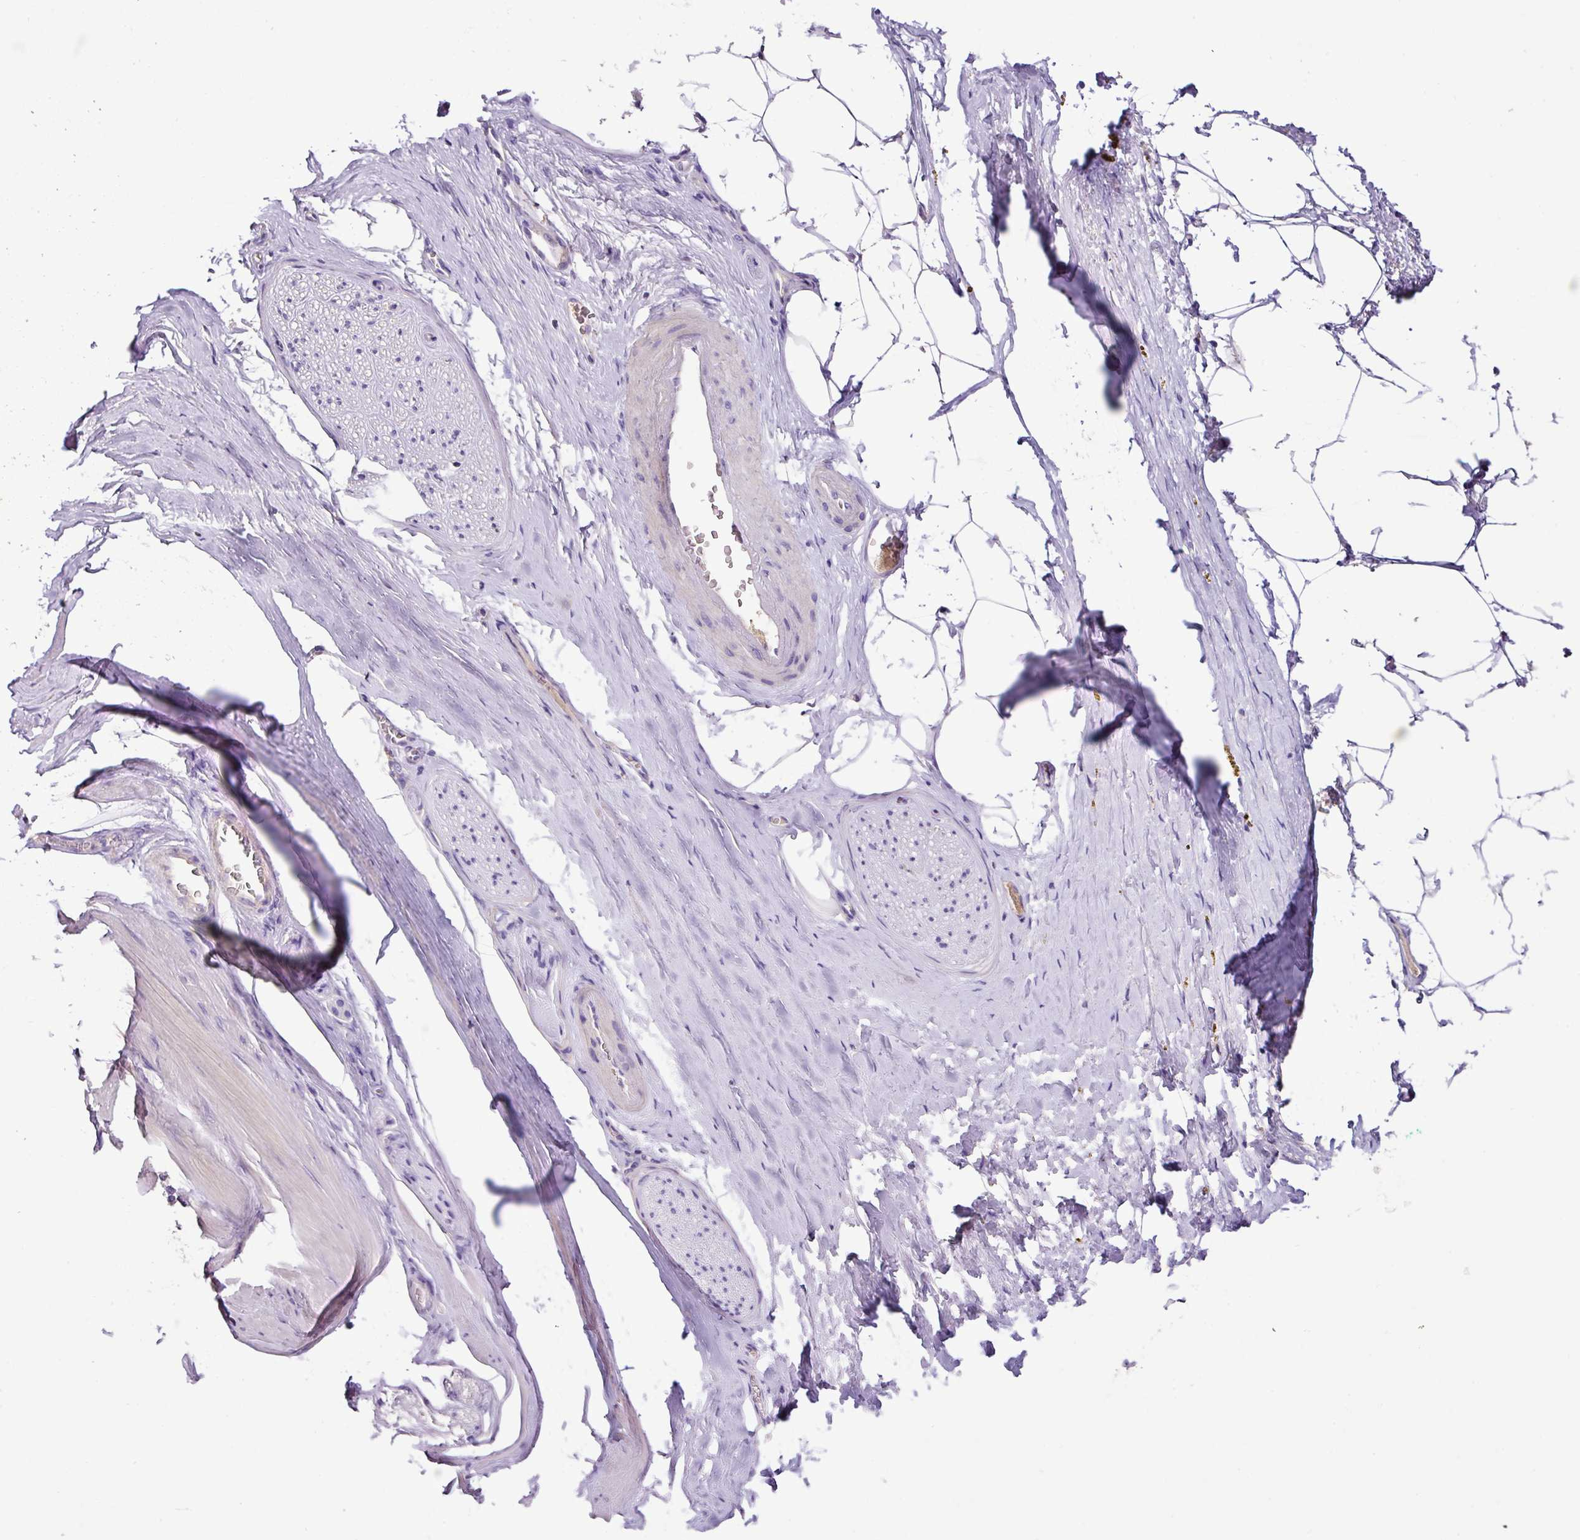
{"staining": {"intensity": "negative", "quantity": "none", "location": "none"}, "tissue": "adipose tissue", "cell_type": "Adipocytes", "image_type": "normal", "snomed": [{"axis": "morphology", "description": "Normal tissue, NOS"}, {"axis": "morphology", "description": "Adenocarcinoma, High grade"}, {"axis": "topography", "description": "Prostate"}, {"axis": "topography", "description": "Peripheral nerve tissue"}], "caption": "IHC of unremarkable human adipose tissue shows no staining in adipocytes. (DAB immunohistochemistry (IHC), high magnification).", "gene": "AGR3", "patient": {"sex": "male", "age": 68}}